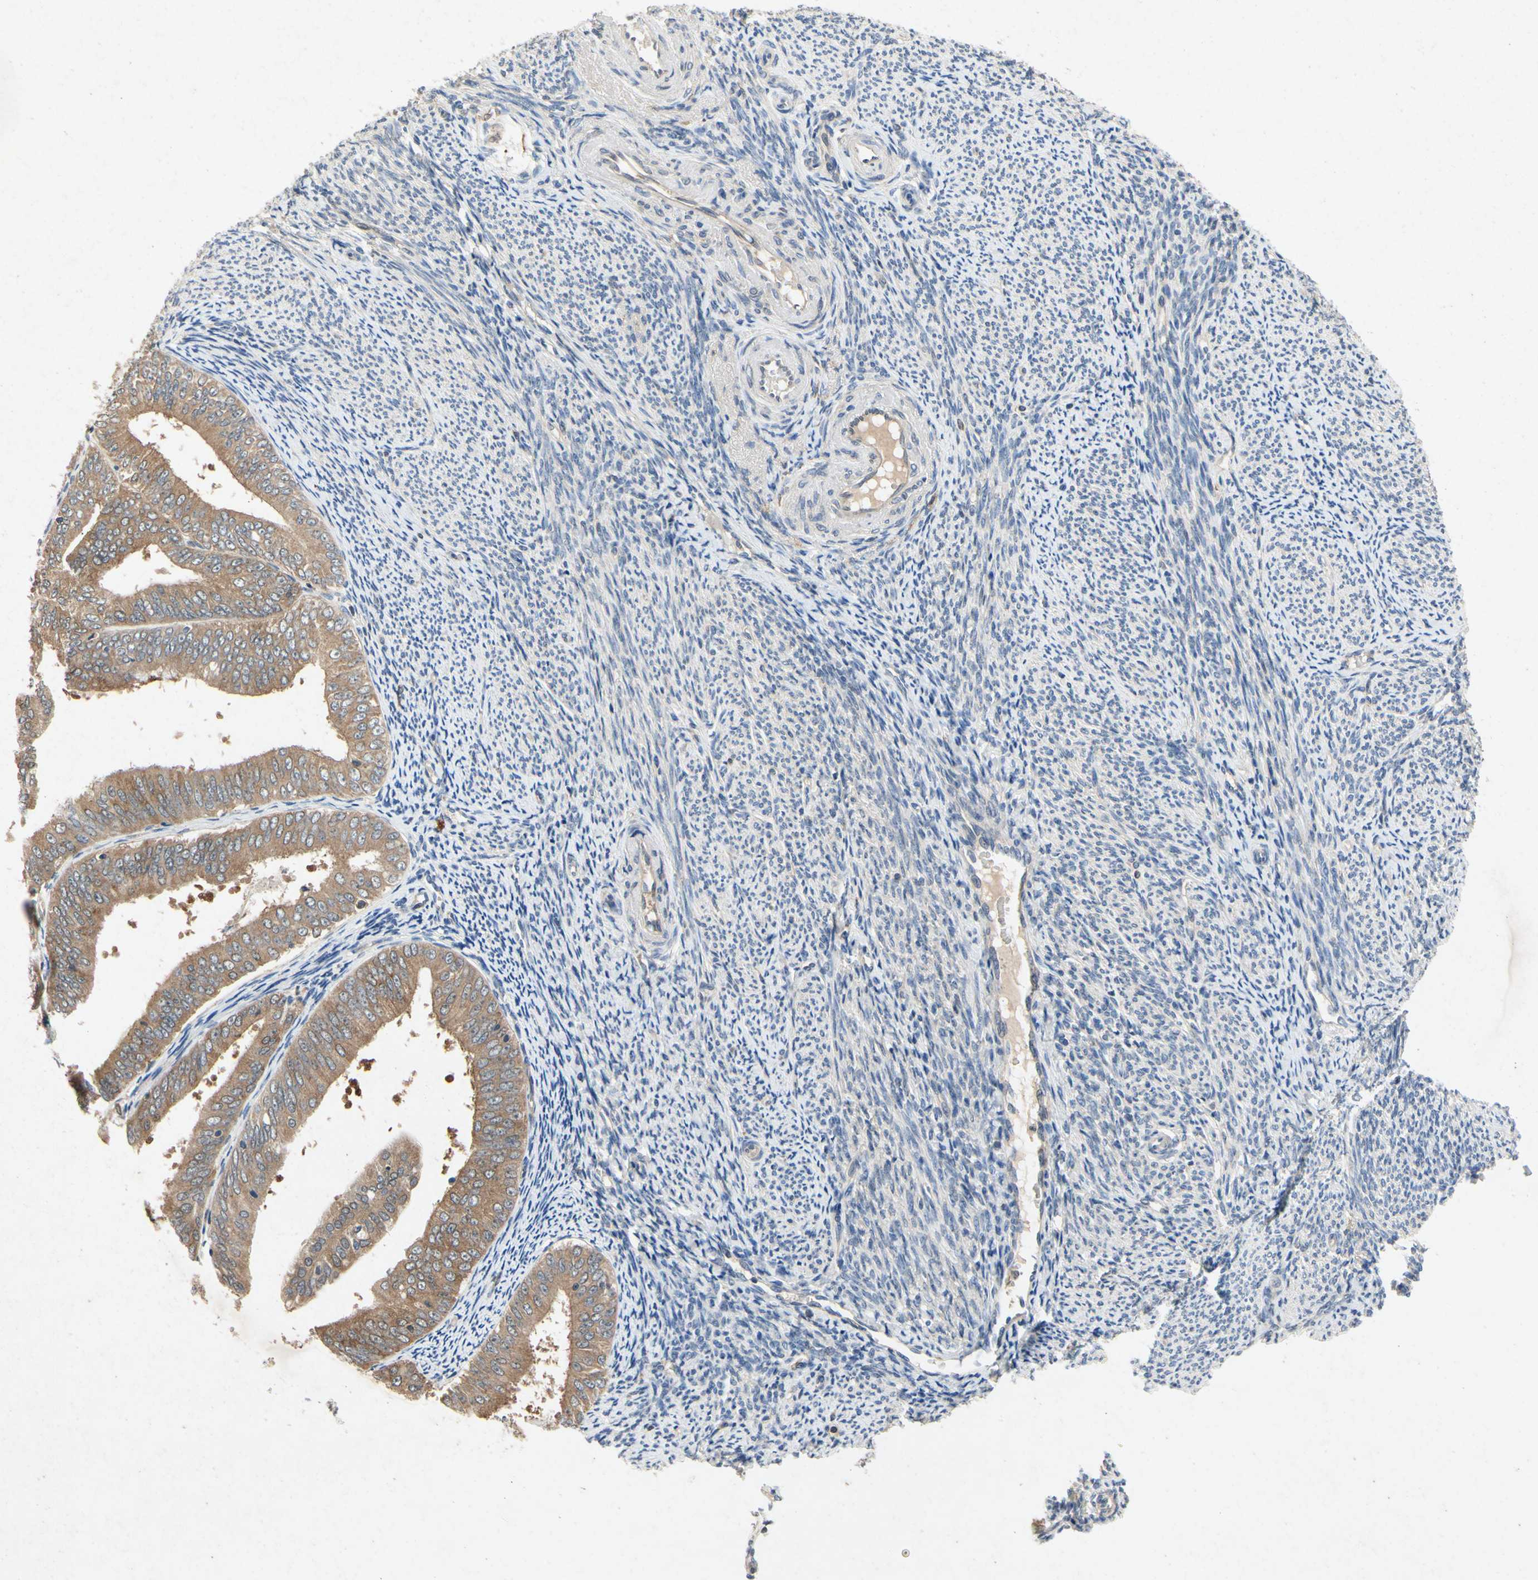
{"staining": {"intensity": "moderate", "quantity": ">75%", "location": "cytoplasmic/membranous"}, "tissue": "endometrial cancer", "cell_type": "Tumor cells", "image_type": "cancer", "snomed": [{"axis": "morphology", "description": "Adenocarcinoma, NOS"}, {"axis": "topography", "description": "Endometrium"}], "caption": "Immunohistochemistry of human endometrial adenocarcinoma displays medium levels of moderate cytoplasmic/membranous expression in approximately >75% of tumor cells.", "gene": "RPS6KA1", "patient": {"sex": "female", "age": 63}}